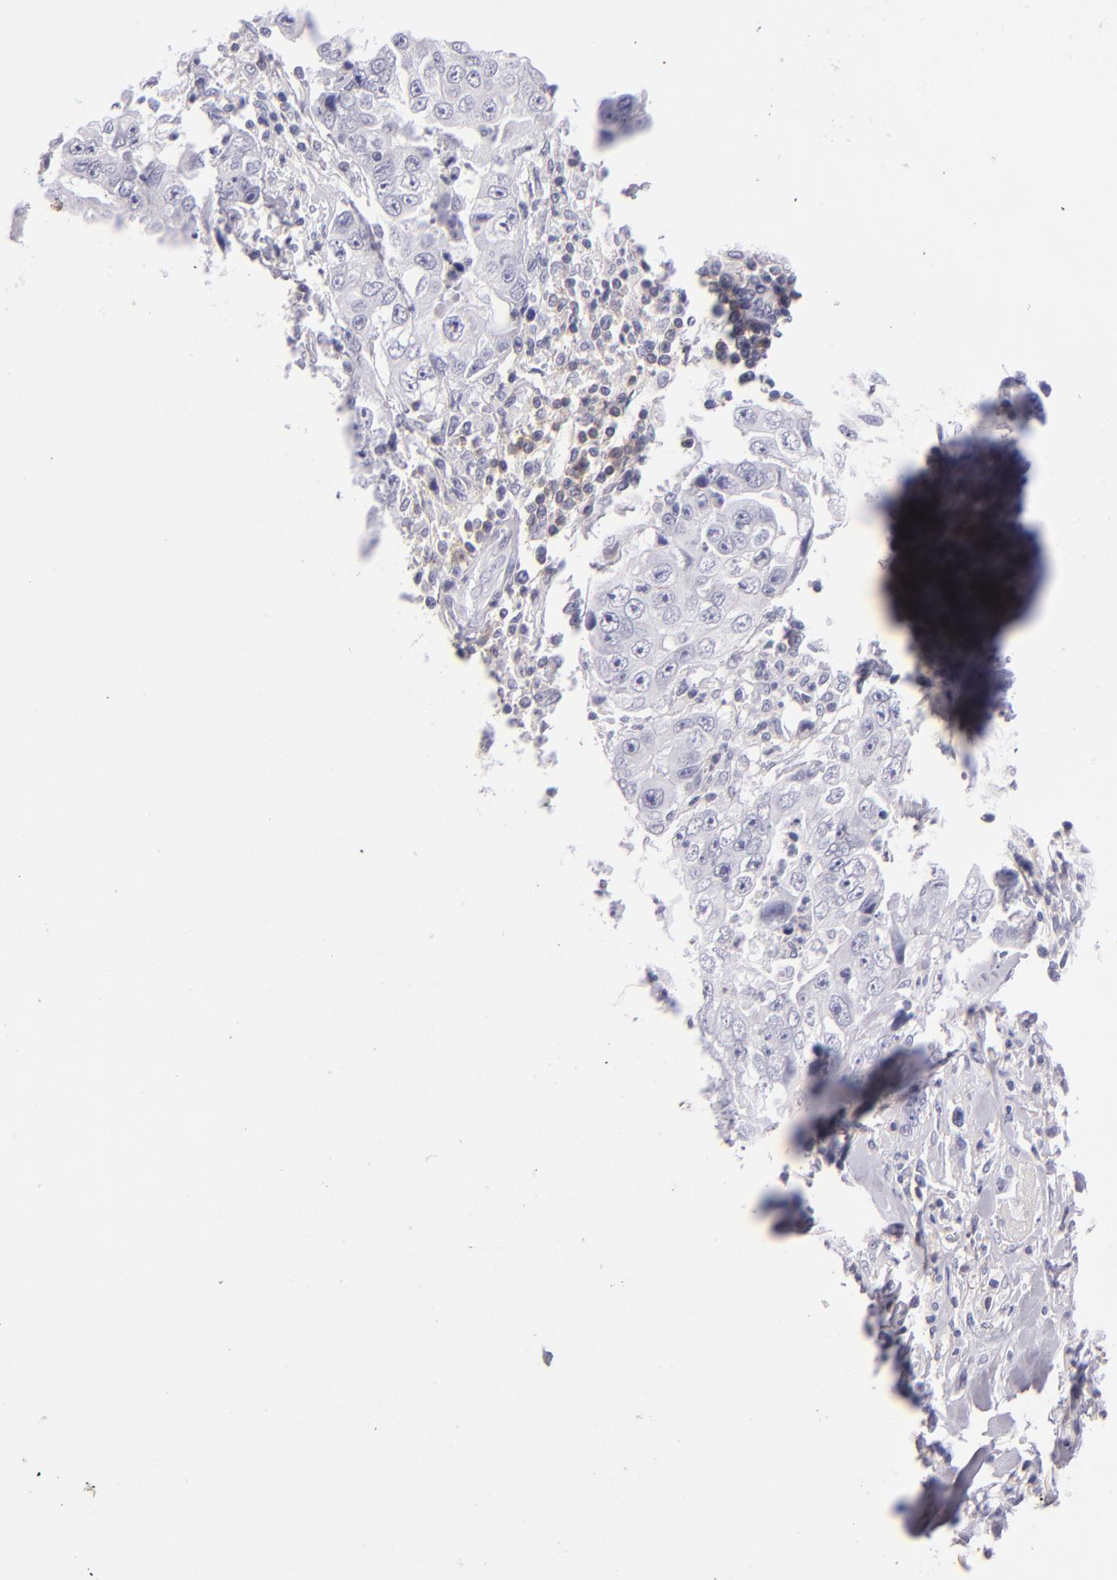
{"staining": {"intensity": "negative", "quantity": "none", "location": "none"}, "tissue": "lung cancer", "cell_type": "Tumor cells", "image_type": "cancer", "snomed": [{"axis": "morphology", "description": "Squamous cell carcinoma, NOS"}, {"axis": "topography", "description": "Lung"}], "caption": "This photomicrograph is of lung cancer stained with immunohistochemistry to label a protein in brown with the nuclei are counter-stained blue. There is no expression in tumor cells.", "gene": "CD48", "patient": {"sex": "male", "age": 64}}